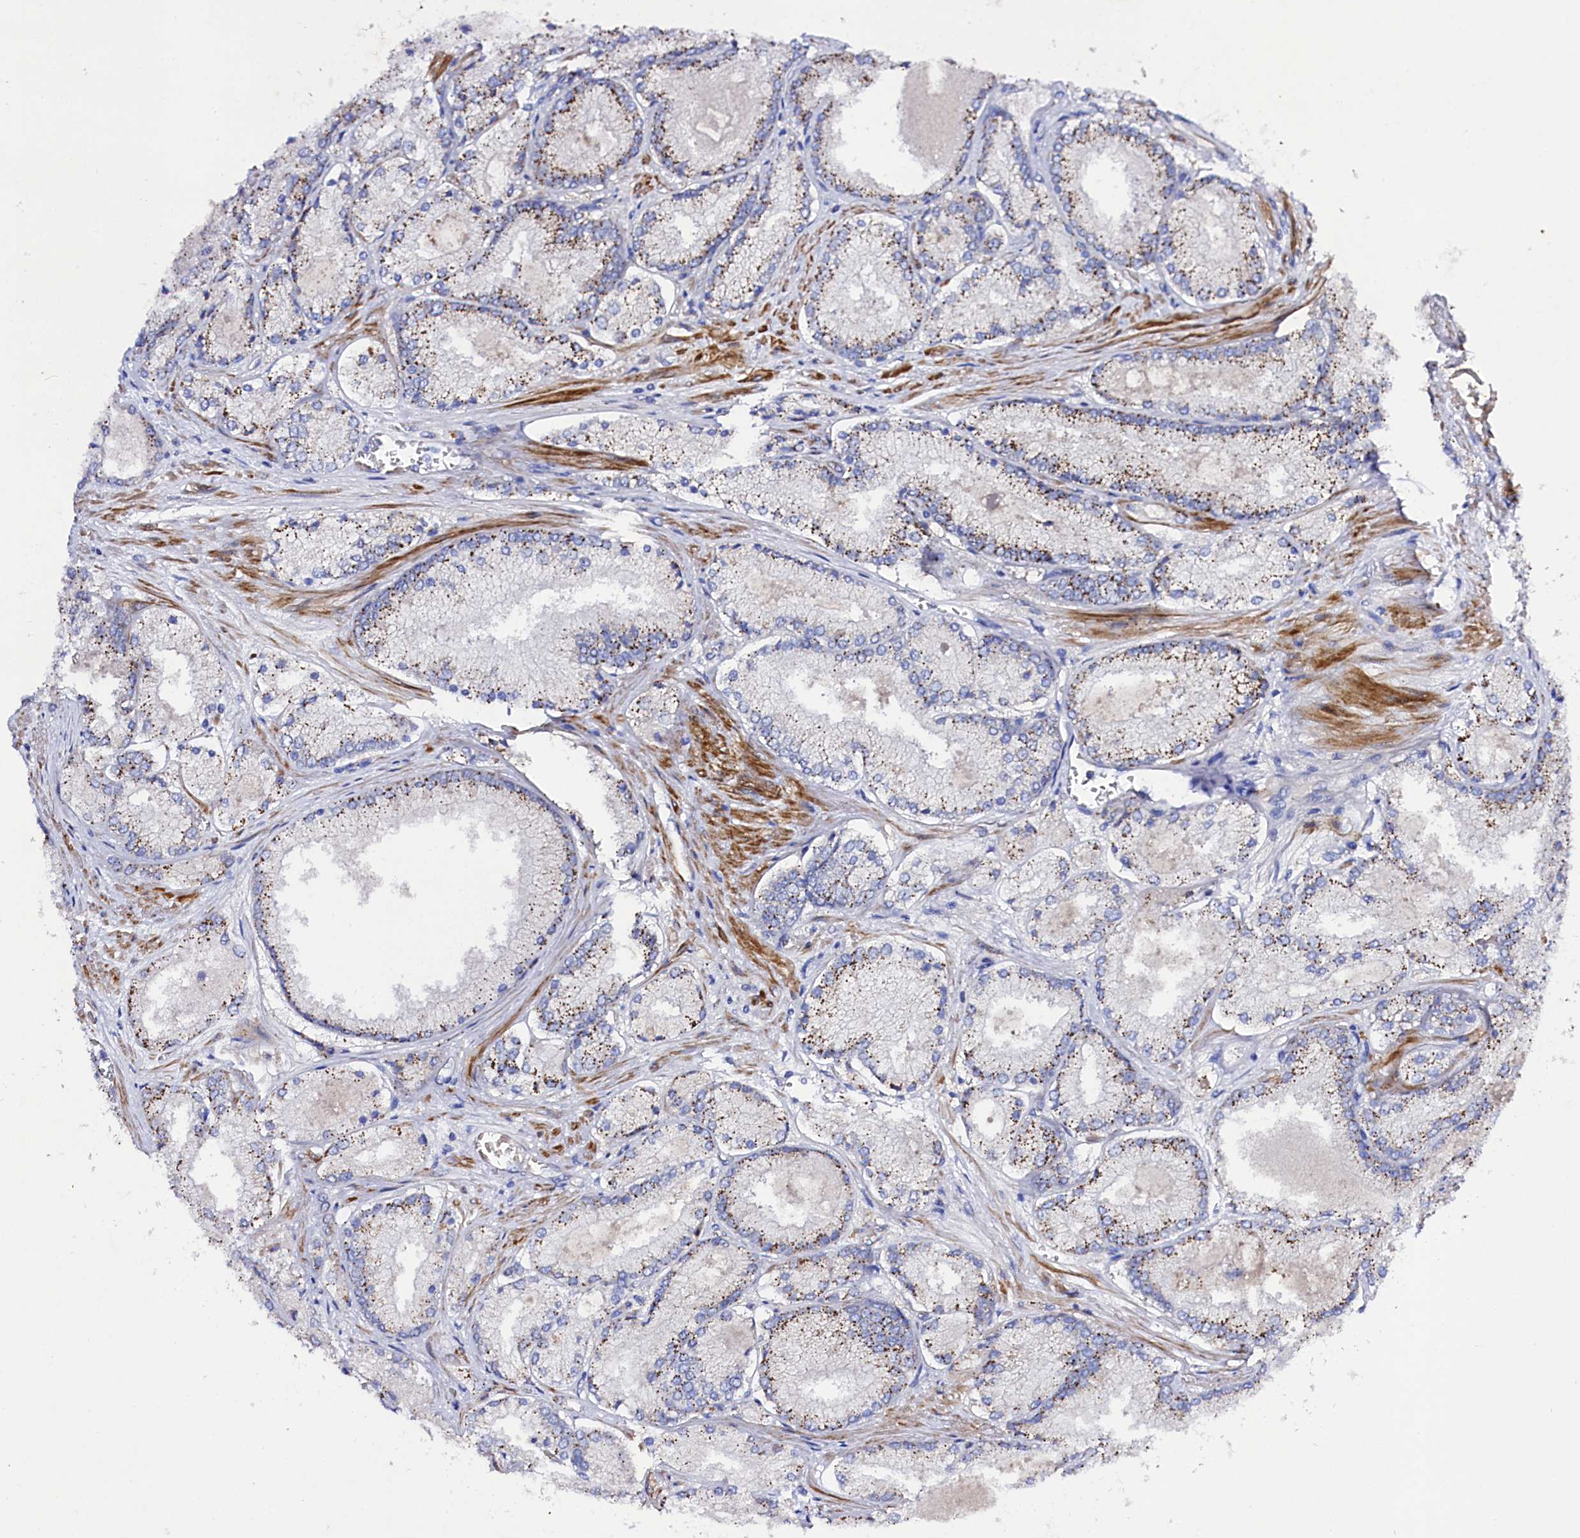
{"staining": {"intensity": "moderate", "quantity": "25%-75%", "location": "cytoplasmic/membranous"}, "tissue": "prostate cancer", "cell_type": "Tumor cells", "image_type": "cancer", "snomed": [{"axis": "morphology", "description": "Adenocarcinoma, Low grade"}, {"axis": "topography", "description": "Prostate"}], "caption": "The photomicrograph demonstrates immunohistochemical staining of prostate cancer. There is moderate cytoplasmic/membranous expression is present in about 25%-75% of tumor cells. The protein of interest is stained brown, and the nuclei are stained in blue (DAB IHC with brightfield microscopy, high magnification).", "gene": "SLC7A1", "patient": {"sex": "male", "age": 74}}